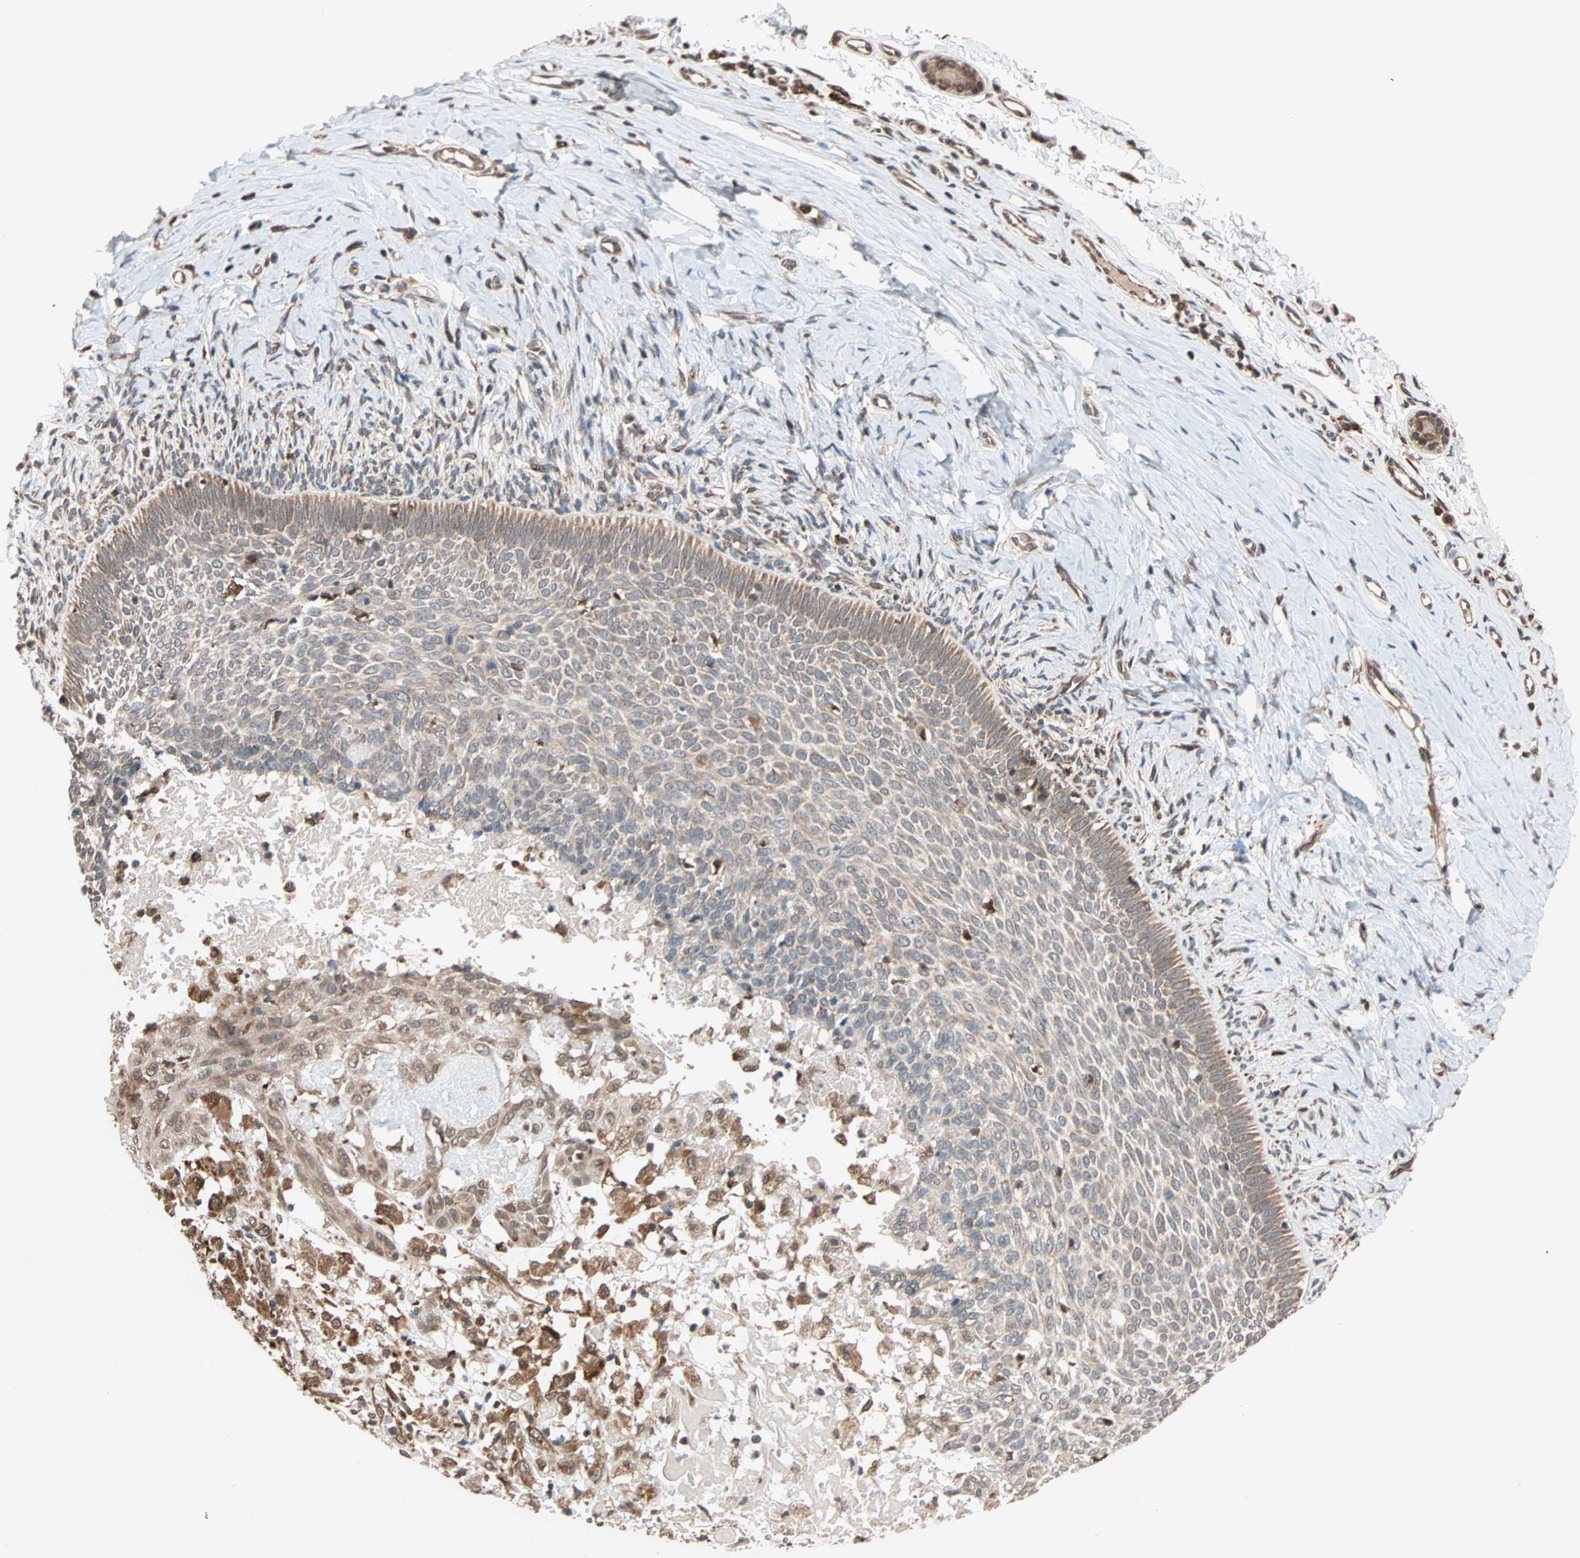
{"staining": {"intensity": "weak", "quantity": "<25%", "location": "cytoplasmic/membranous"}, "tissue": "skin cancer", "cell_type": "Tumor cells", "image_type": "cancer", "snomed": [{"axis": "morphology", "description": "Normal tissue, NOS"}, {"axis": "morphology", "description": "Basal cell carcinoma"}, {"axis": "topography", "description": "Skin"}], "caption": "The micrograph displays no significant positivity in tumor cells of skin basal cell carcinoma. Brightfield microscopy of IHC stained with DAB (3,3'-diaminobenzidine) (brown) and hematoxylin (blue), captured at high magnification.", "gene": "AUP1", "patient": {"sex": "male", "age": 87}}